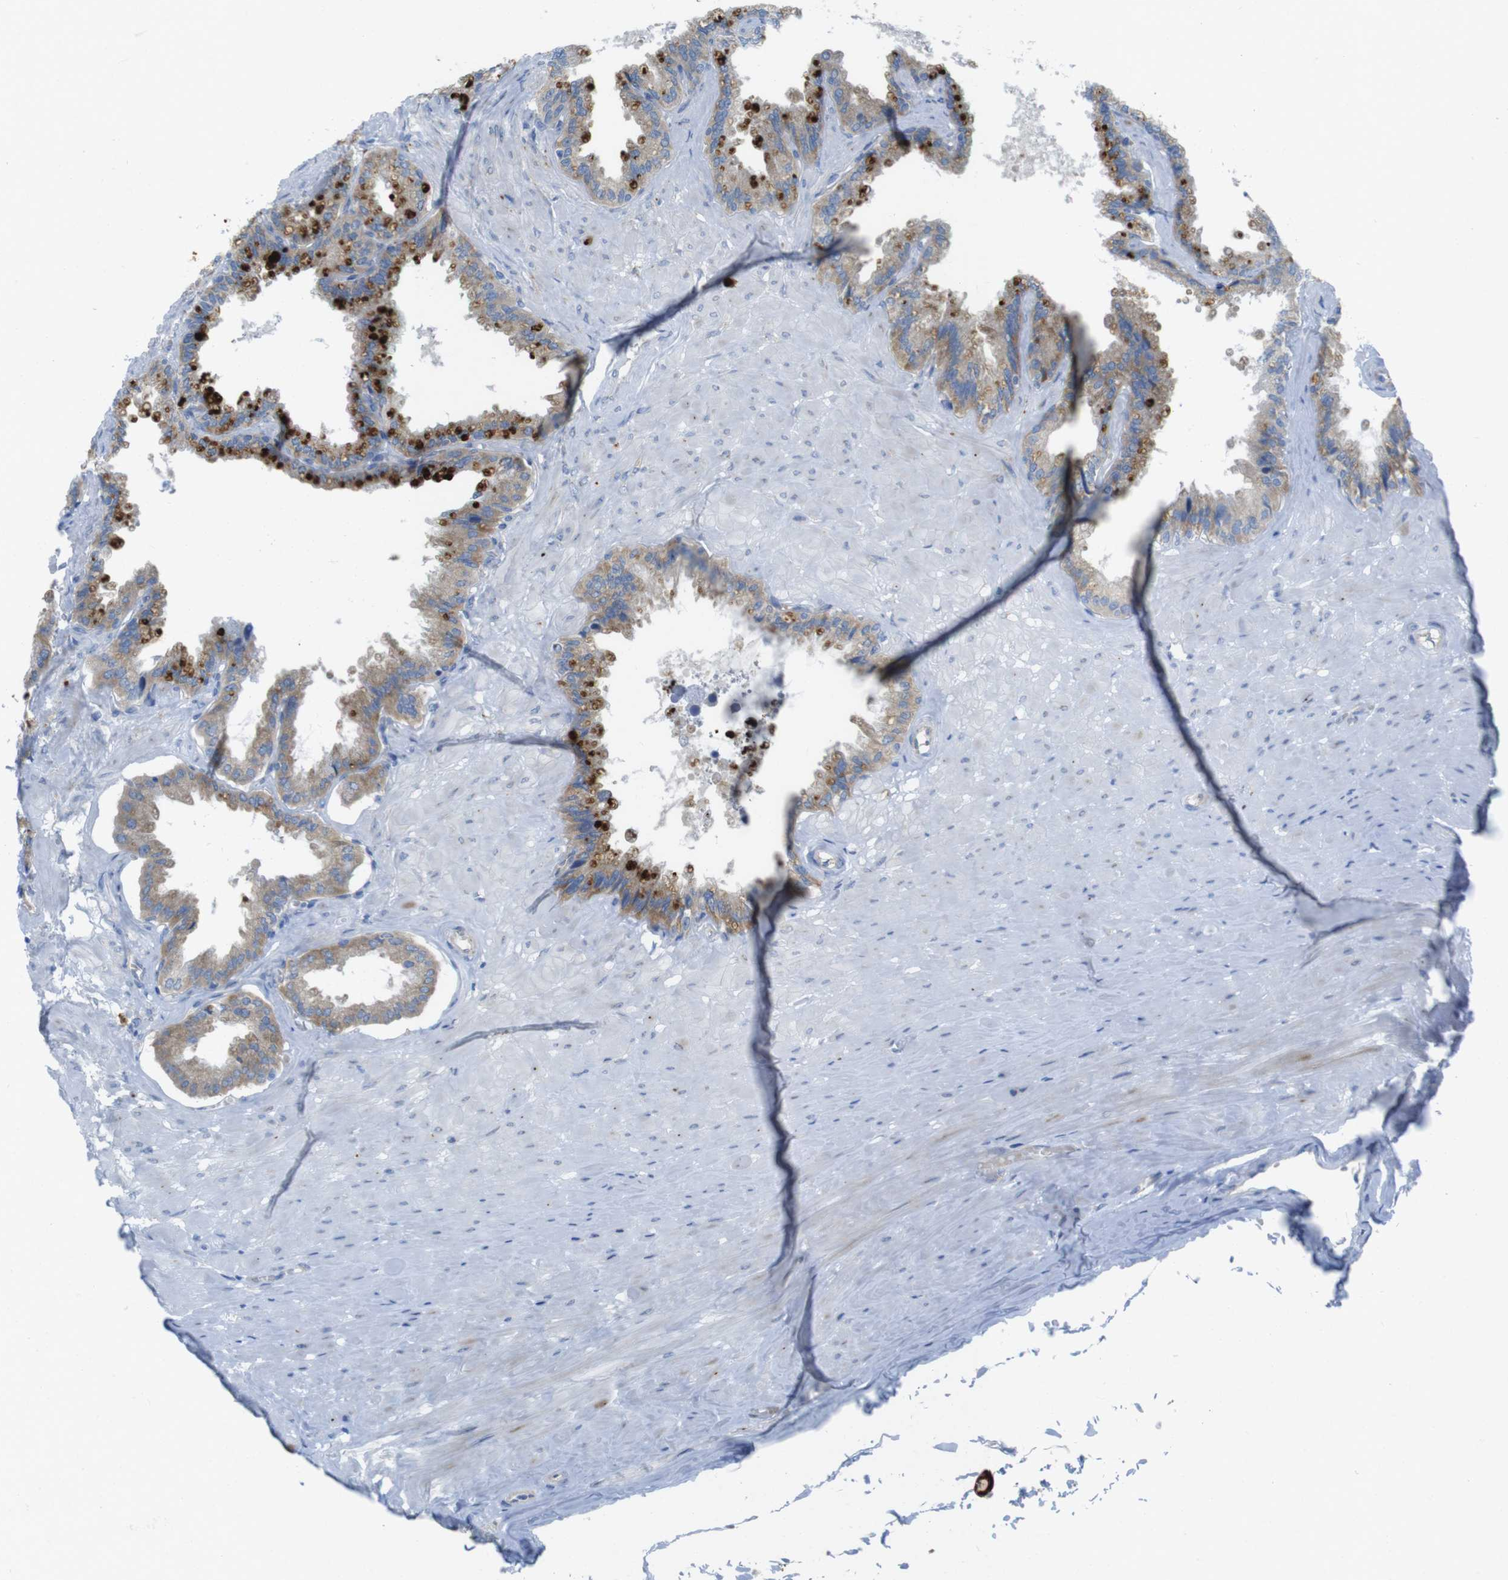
{"staining": {"intensity": "moderate", "quantity": ">75%", "location": "cytoplasmic/membranous"}, "tissue": "seminal vesicle", "cell_type": "Glandular cells", "image_type": "normal", "snomed": [{"axis": "morphology", "description": "Normal tissue, NOS"}, {"axis": "topography", "description": "Seminal veicle"}], "caption": "Protein staining of benign seminal vesicle shows moderate cytoplasmic/membranous staining in approximately >75% of glandular cells.", "gene": "TMEM234", "patient": {"sex": "male", "age": 46}}